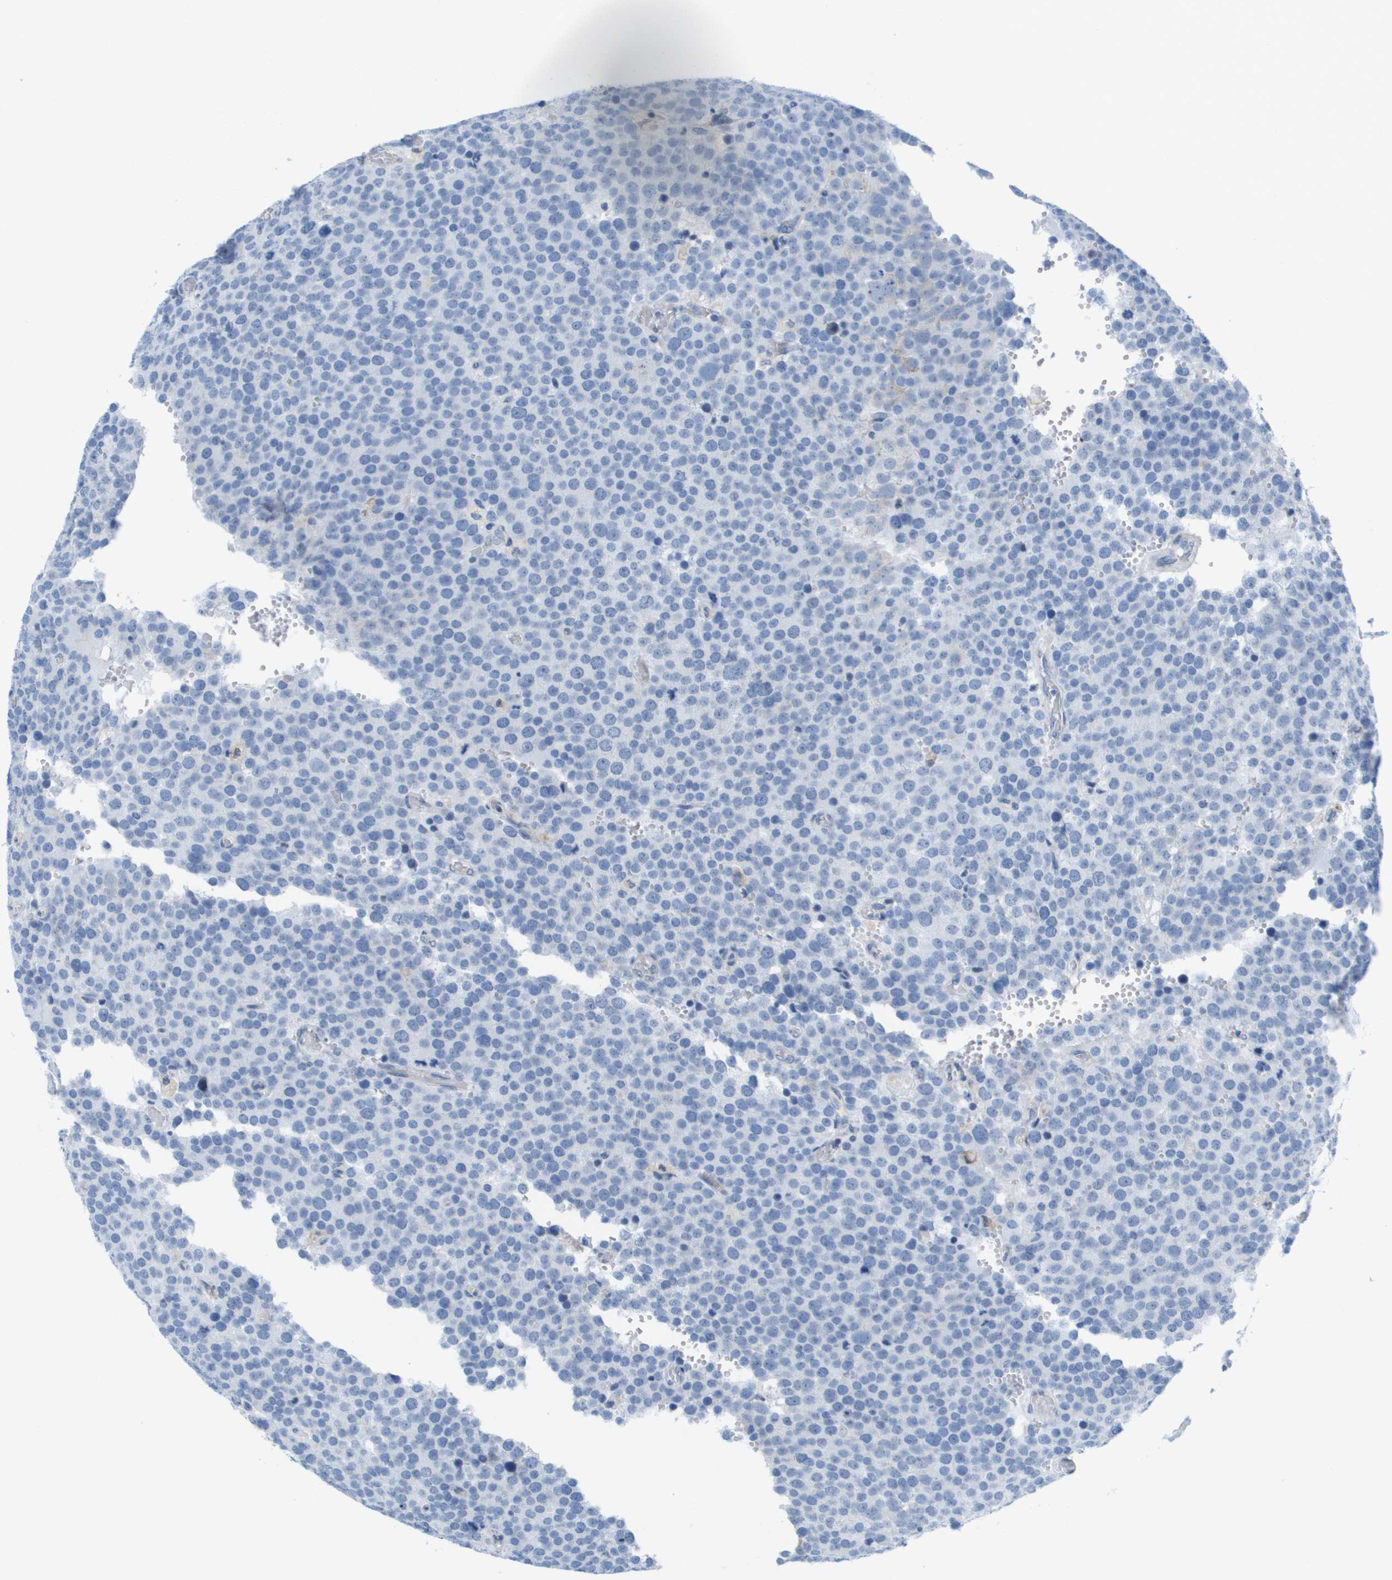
{"staining": {"intensity": "negative", "quantity": "none", "location": "none"}, "tissue": "testis cancer", "cell_type": "Tumor cells", "image_type": "cancer", "snomed": [{"axis": "morphology", "description": "Normal tissue, NOS"}, {"axis": "morphology", "description": "Seminoma, NOS"}, {"axis": "topography", "description": "Testis"}], "caption": "The IHC histopathology image has no significant positivity in tumor cells of testis cancer tissue.", "gene": "PTDSS1", "patient": {"sex": "male", "age": 71}}